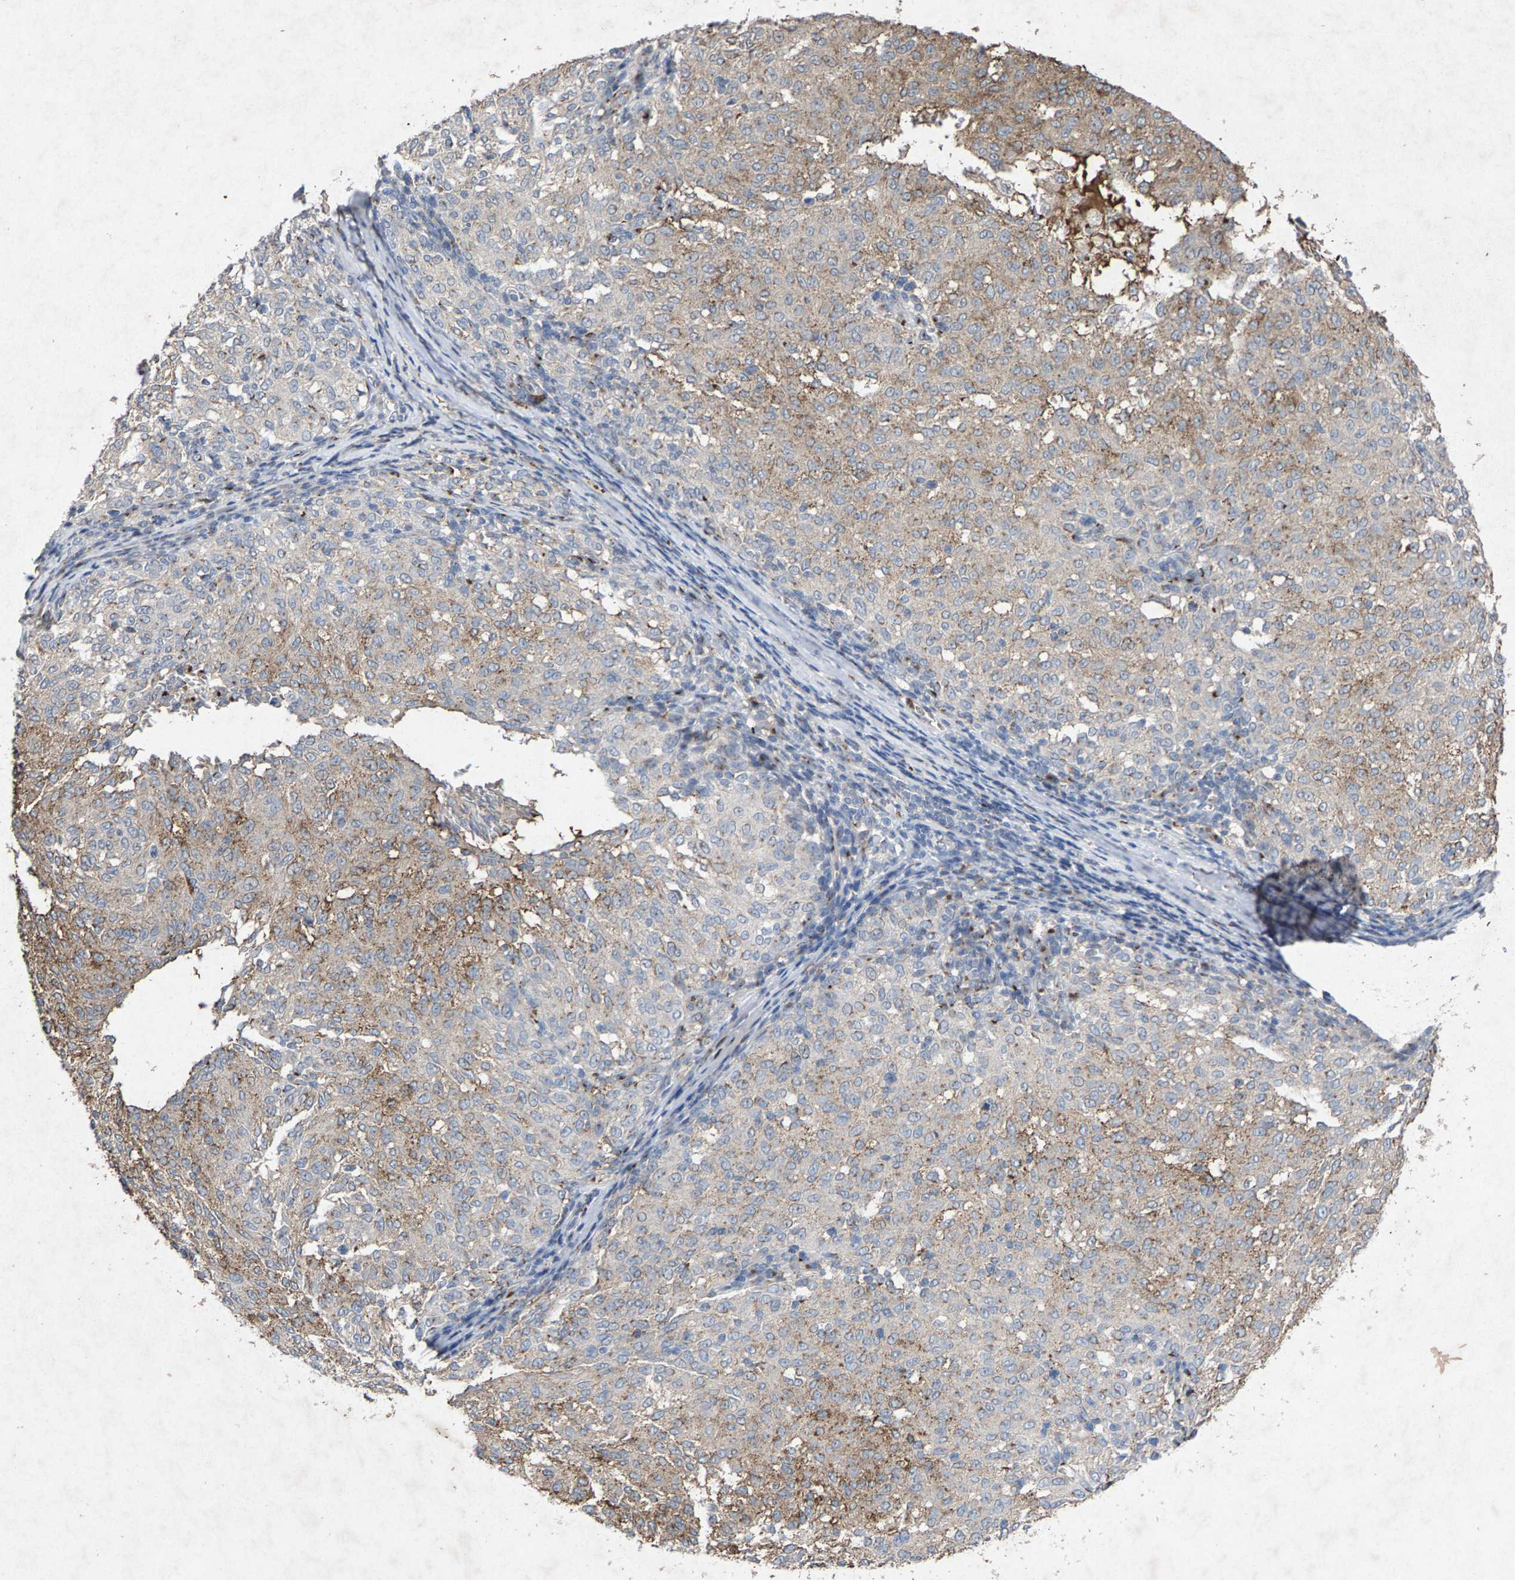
{"staining": {"intensity": "weak", "quantity": "<25%", "location": "cytoplasmic/membranous"}, "tissue": "melanoma", "cell_type": "Tumor cells", "image_type": "cancer", "snomed": [{"axis": "morphology", "description": "Malignant melanoma, NOS"}, {"axis": "topography", "description": "Skin"}], "caption": "Histopathology image shows no protein positivity in tumor cells of malignant melanoma tissue.", "gene": "MAN2A1", "patient": {"sex": "female", "age": 72}}